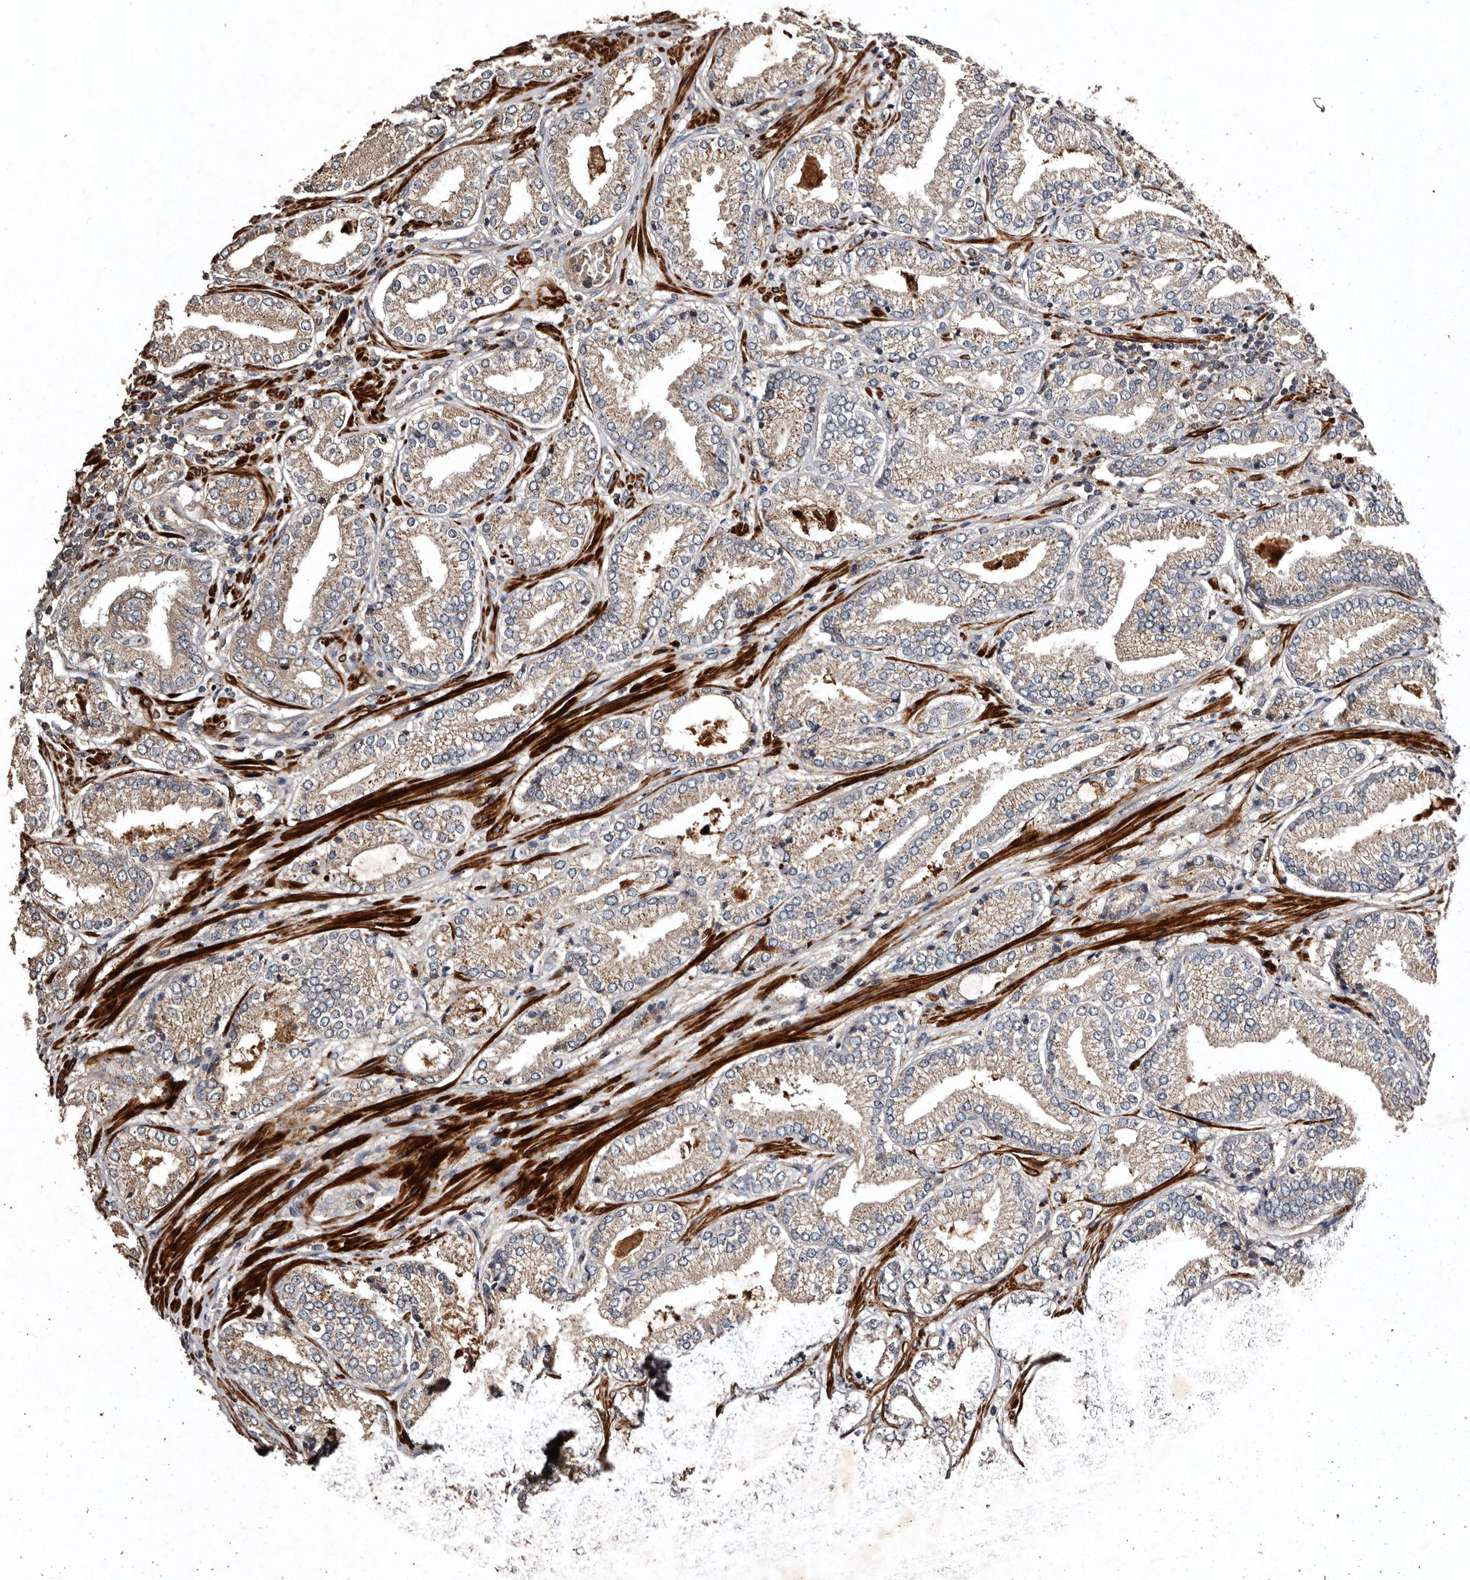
{"staining": {"intensity": "moderate", "quantity": ">75%", "location": "cytoplasmic/membranous"}, "tissue": "prostate cancer", "cell_type": "Tumor cells", "image_type": "cancer", "snomed": [{"axis": "morphology", "description": "Adenocarcinoma, Low grade"}, {"axis": "topography", "description": "Prostate"}], "caption": "Moderate cytoplasmic/membranous protein expression is identified in approximately >75% of tumor cells in prostate cancer.", "gene": "PRKD3", "patient": {"sex": "male", "age": 62}}